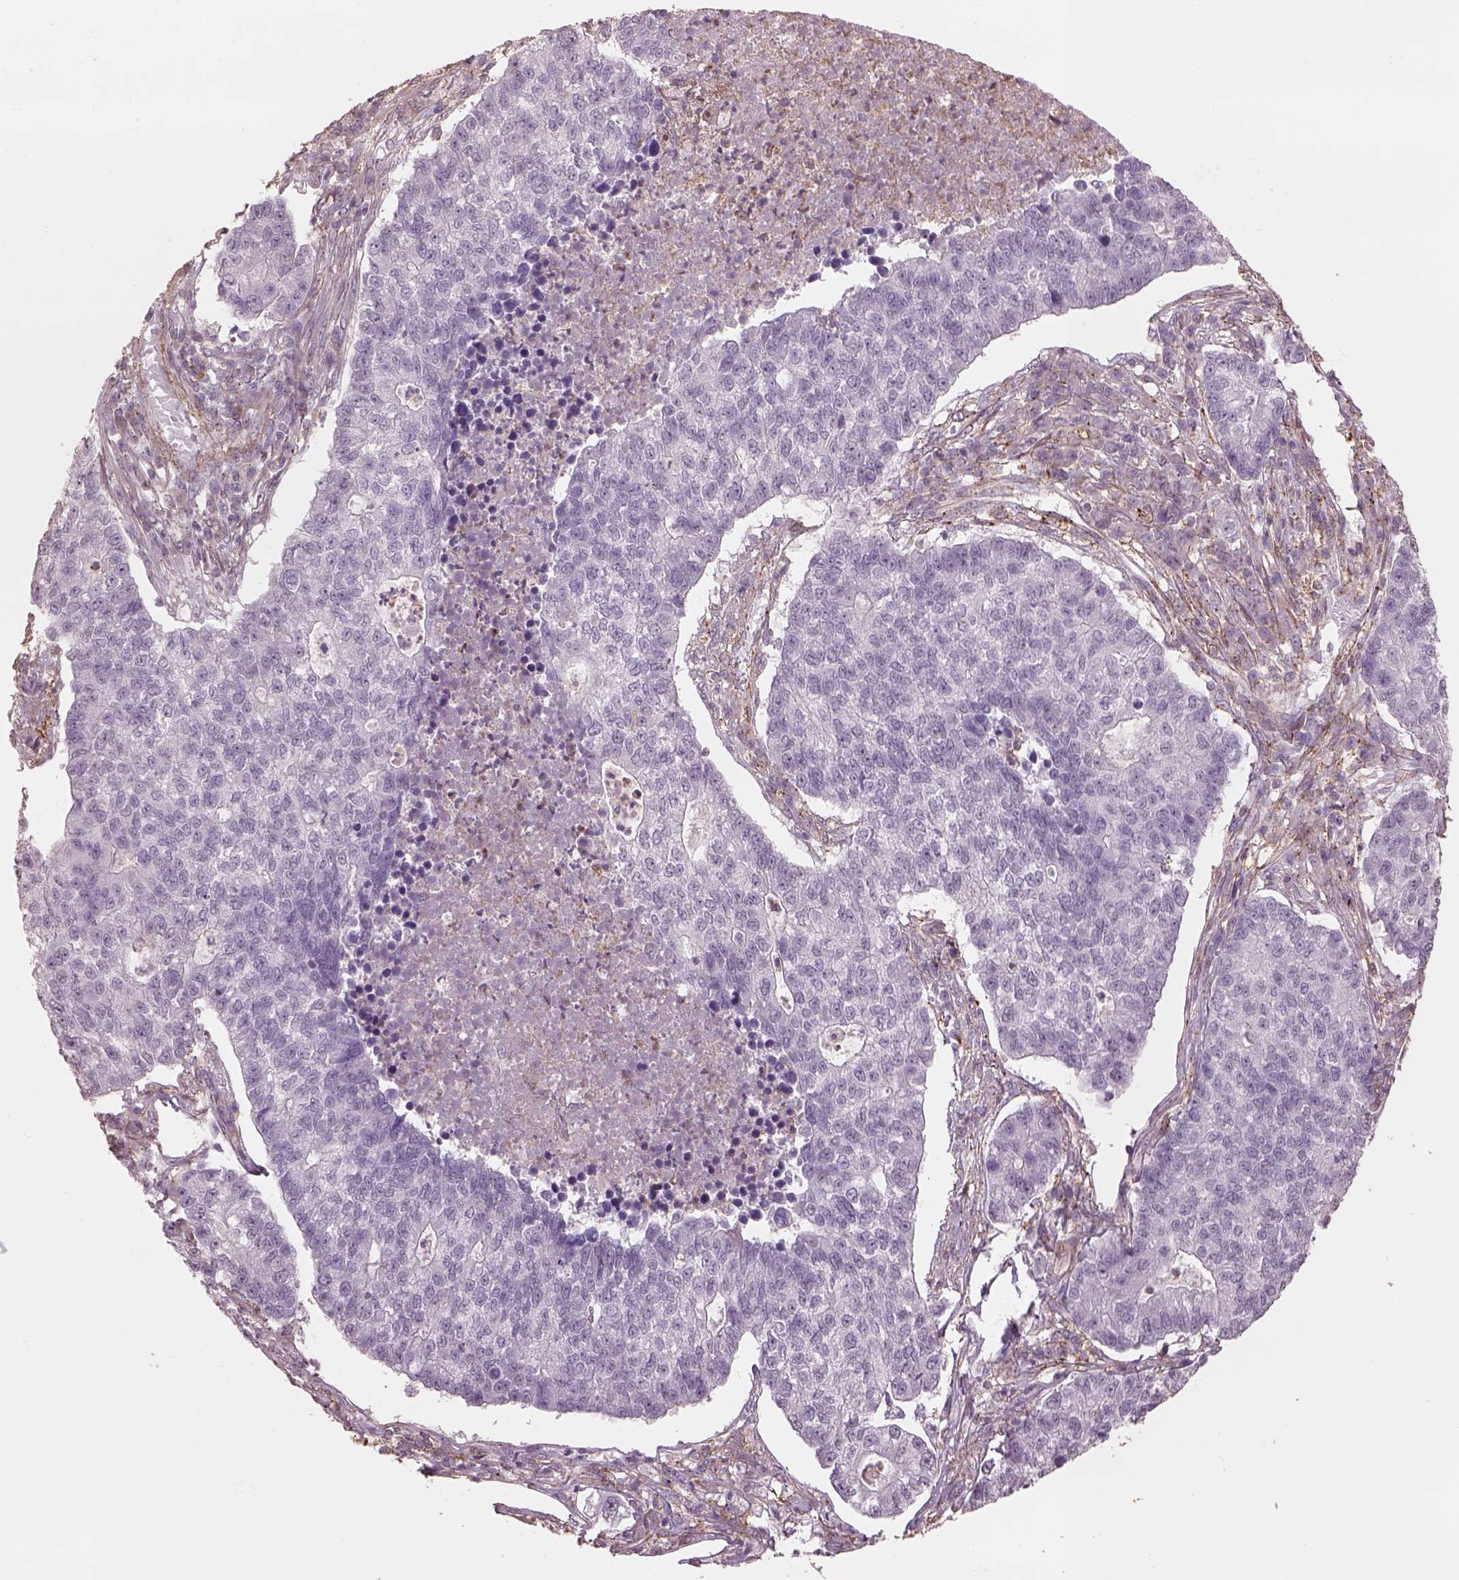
{"staining": {"intensity": "negative", "quantity": "none", "location": "none"}, "tissue": "lung cancer", "cell_type": "Tumor cells", "image_type": "cancer", "snomed": [{"axis": "morphology", "description": "Adenocarcinoma, NOS"}, {"axis": "topography", "description": "Lung"}], "caption": "Tumor cells are negative for protein expression in human adenocarcinoma (lung).", "gene": "LIN7A", "patient": {"sex": "male", "age": 57}}